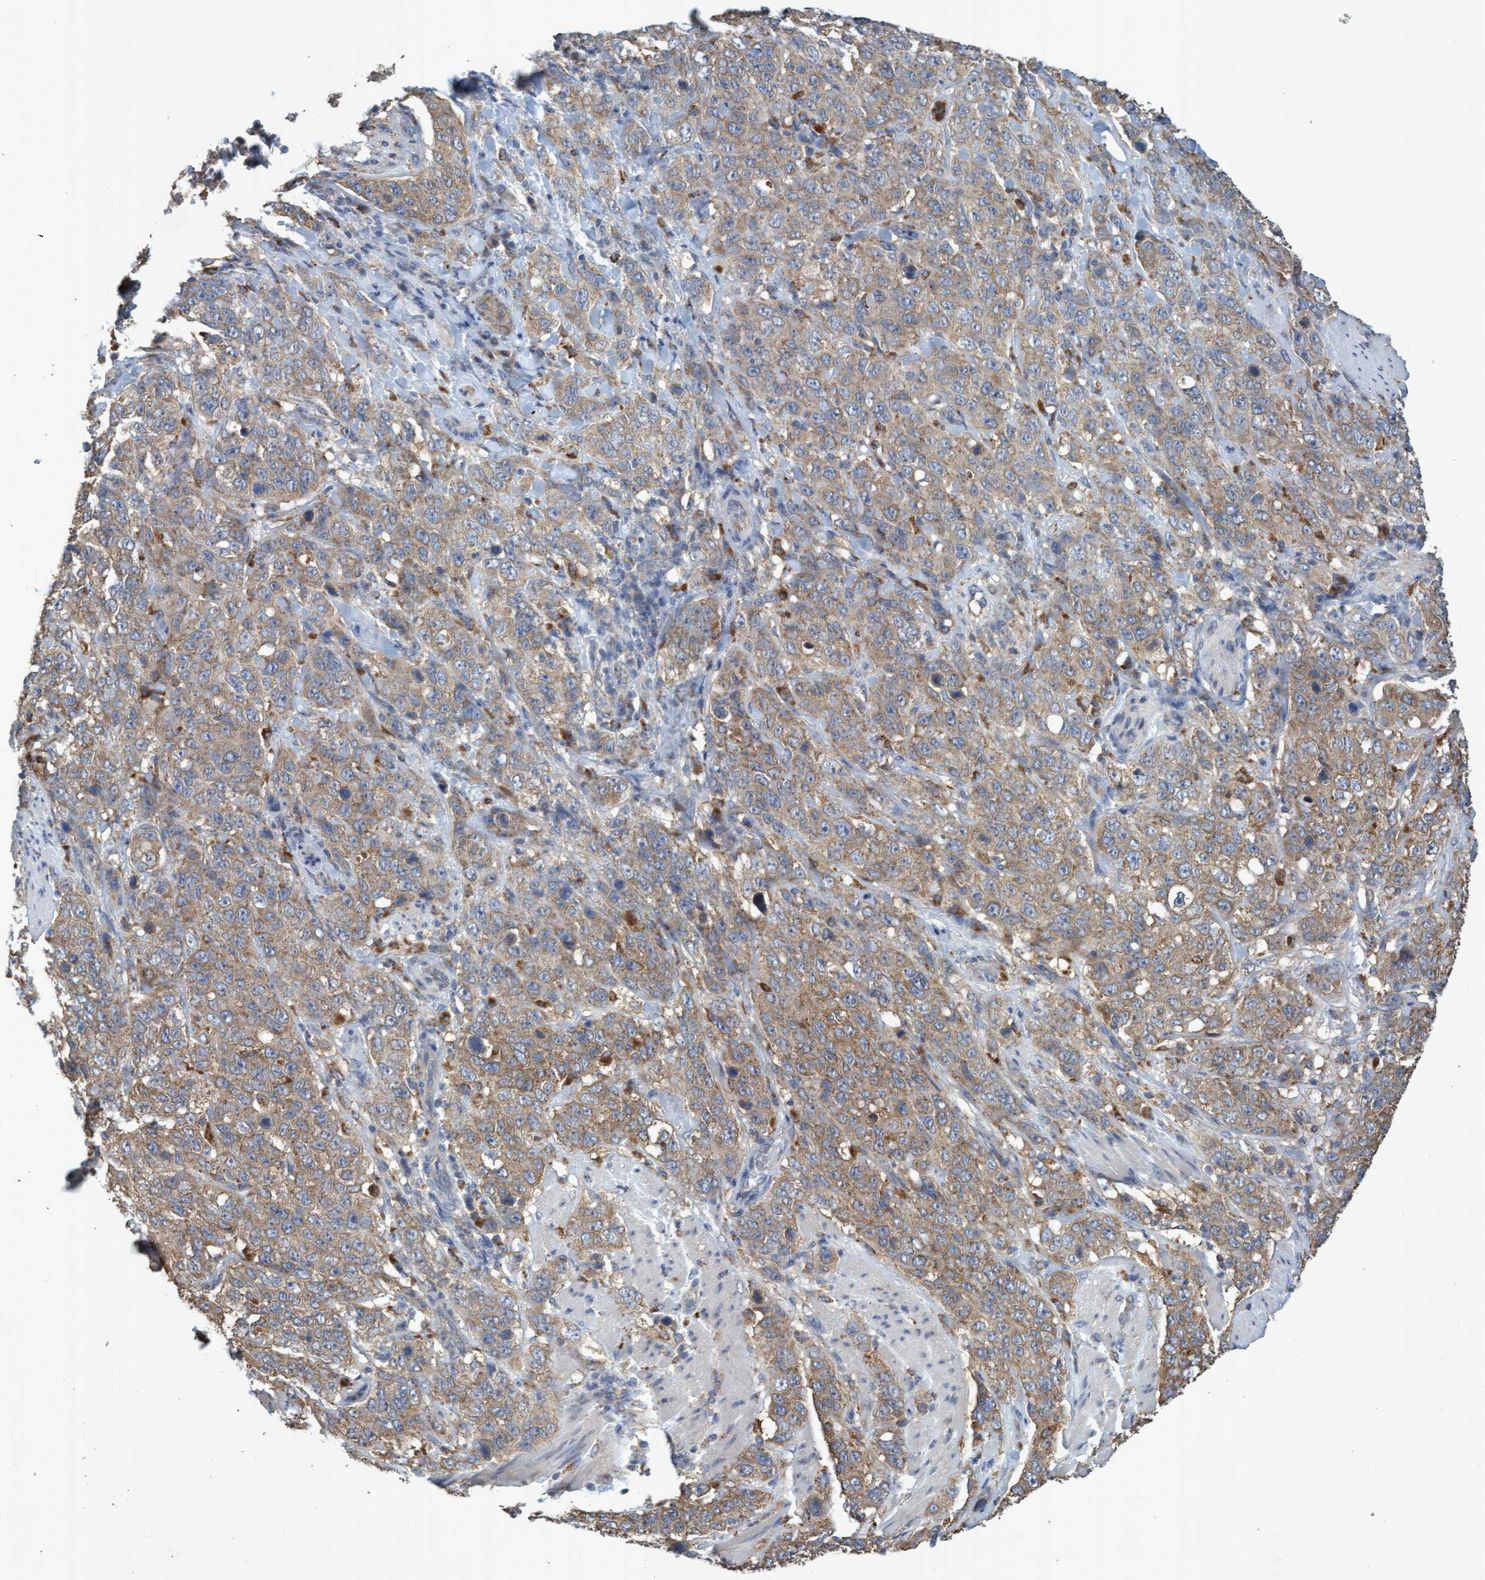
{"staining": {"intensity": "moderate", "quantity": ">75%", "location": "cytoplasmic/membranous"}, "tissue": "stomach cancer", "cell_type": "Tumor cells", "image_type": "cancer", "snomed": [{"axis": "morphology", "description": "Adenocarcinoma, NOS"}, {"axis": "topography", "description": "Stomach"}], "caption": "Human stomach adenocarcinoma stained for a protein (brown) demonstrates moderate cytoplasmic/membranous positive positivity in about >75% of tumor cells.", "gene": "ATPAF2", "patient": {"sex": "male", "age": 48}}